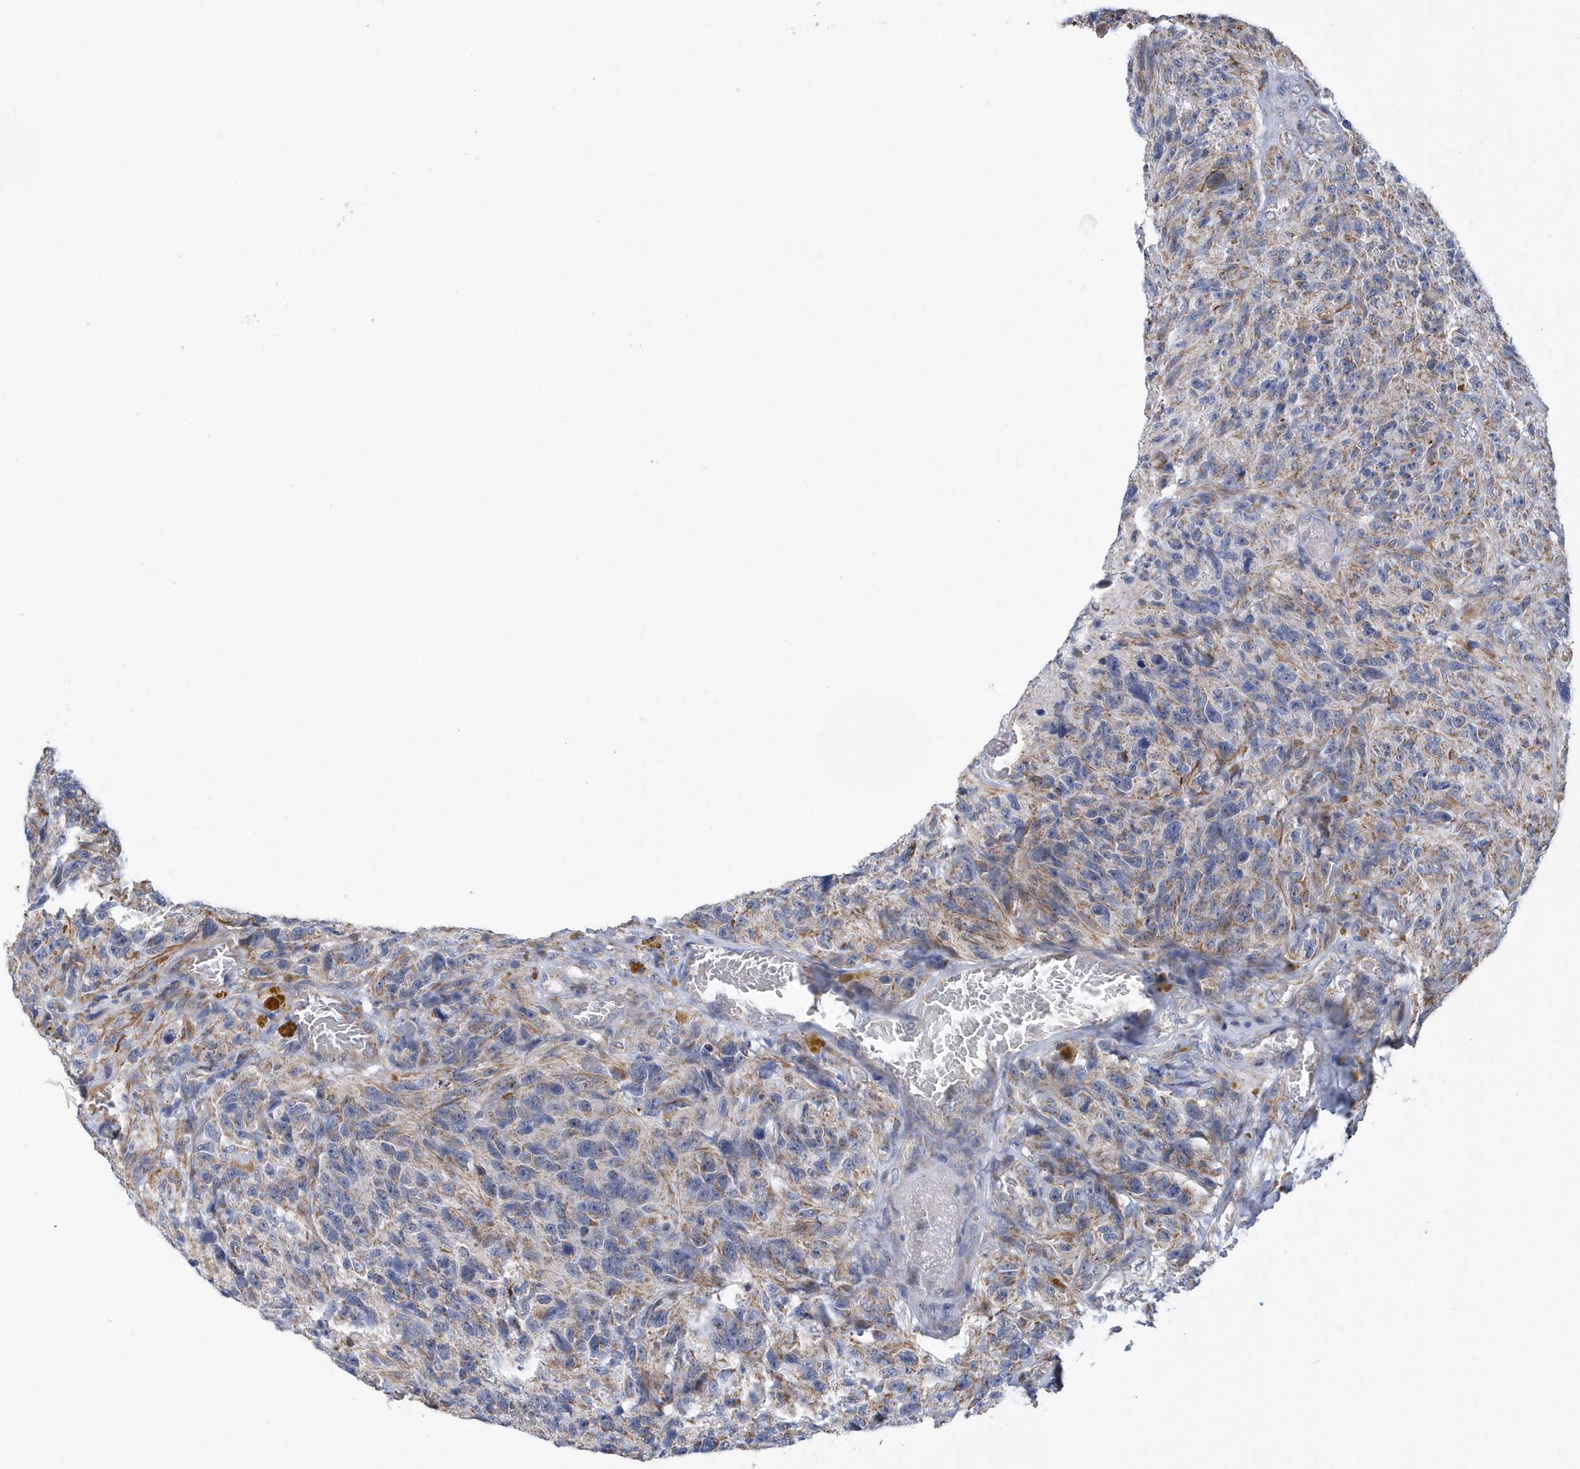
{"staining": {"intensity": "weak", "quantity": "<25%", "location": "cytoplasmic/membranous"}, "tissue": "glioma", "cell_type": "Tumor cells", "image_type": "cancer", "snomed": [{"axis": "morphology", "description": "Glioma, malignant, High grade"}, {"axis": "topography", "description": "Brain"}], "caption": "Tumor cells are negative for brown protein staining in glioma.", "gene": "VWA5B2", "patient": {"sex": "male", "age": 69}}